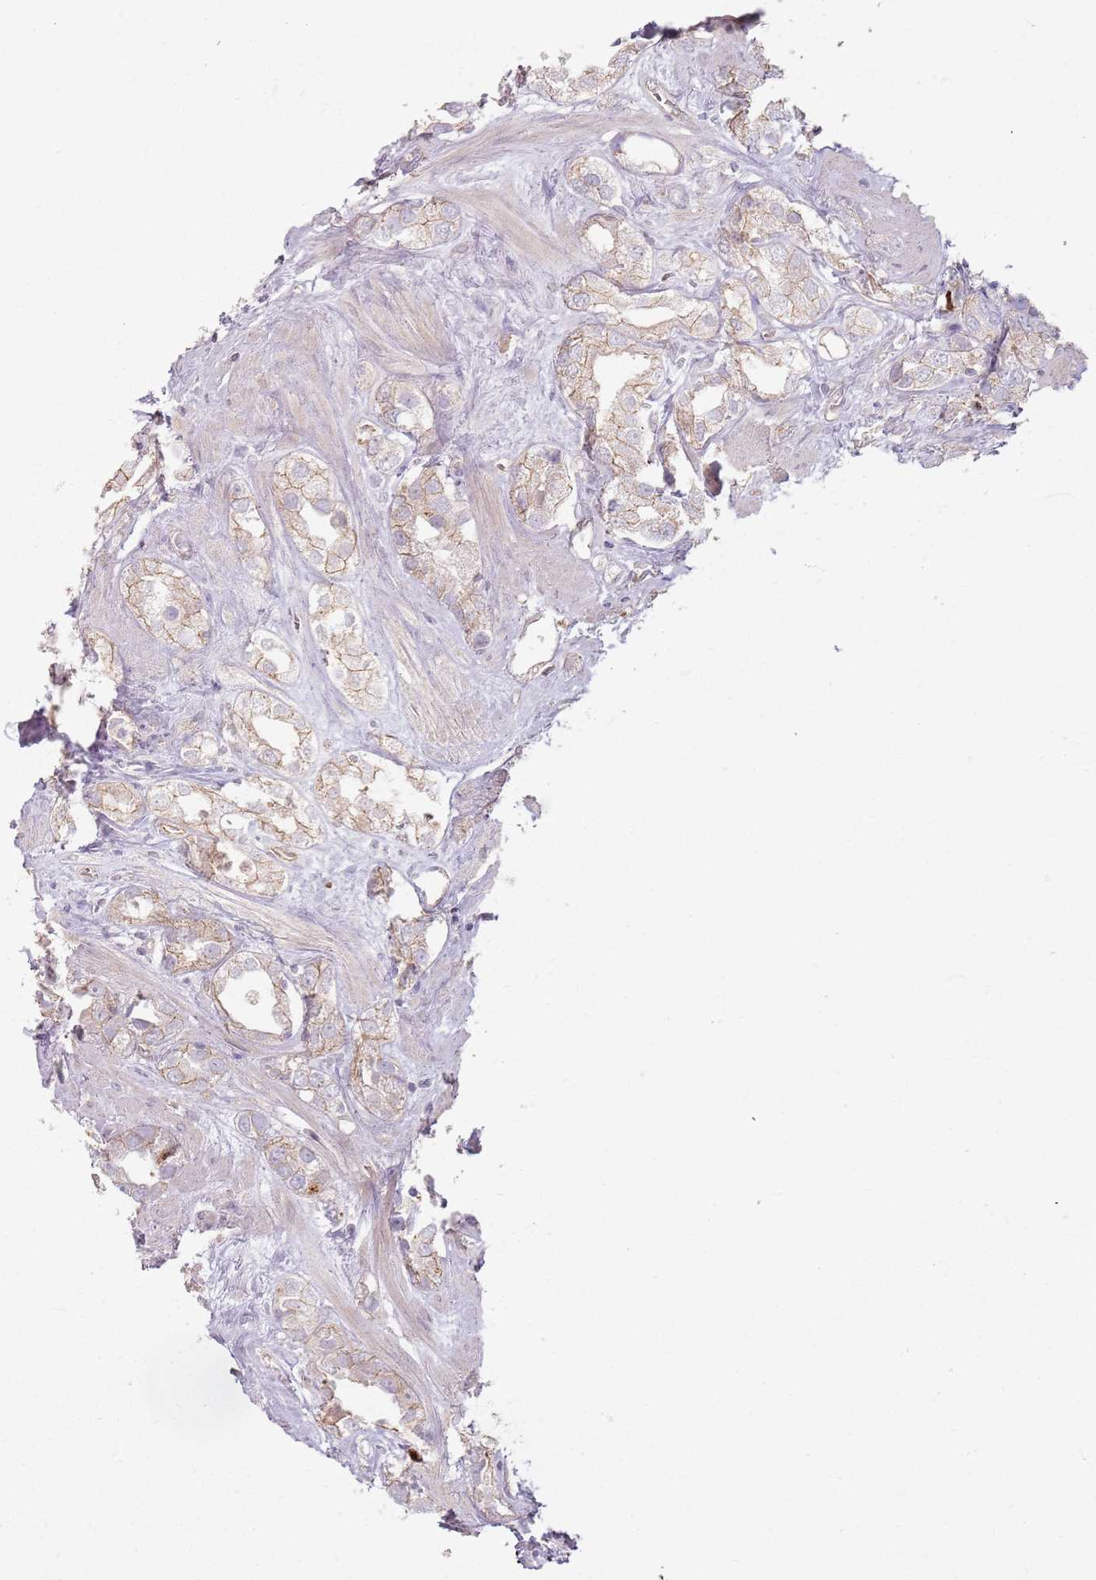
{"staining": {"intensity": "weak", "quantity": "25%-75%", "location": "cytoplasmic/membranous"}, "tissue": "prostate cancer", "cell_type": "Tumor cells", "image_type": "cancer", "snomed": [{"axis": "morphology", "description": "Adenocarcinoma, NOS"}, {"axis": "topography", "description": "Prostate"}], "caption": "Protein staining shows weak cytoplasmic/membranous expression in about 25%-75% of tumor cells in prostate cancer (adenocarcinoma).", "gene": "KCNA5", "patient": {"sex": "male", "age": 79}}